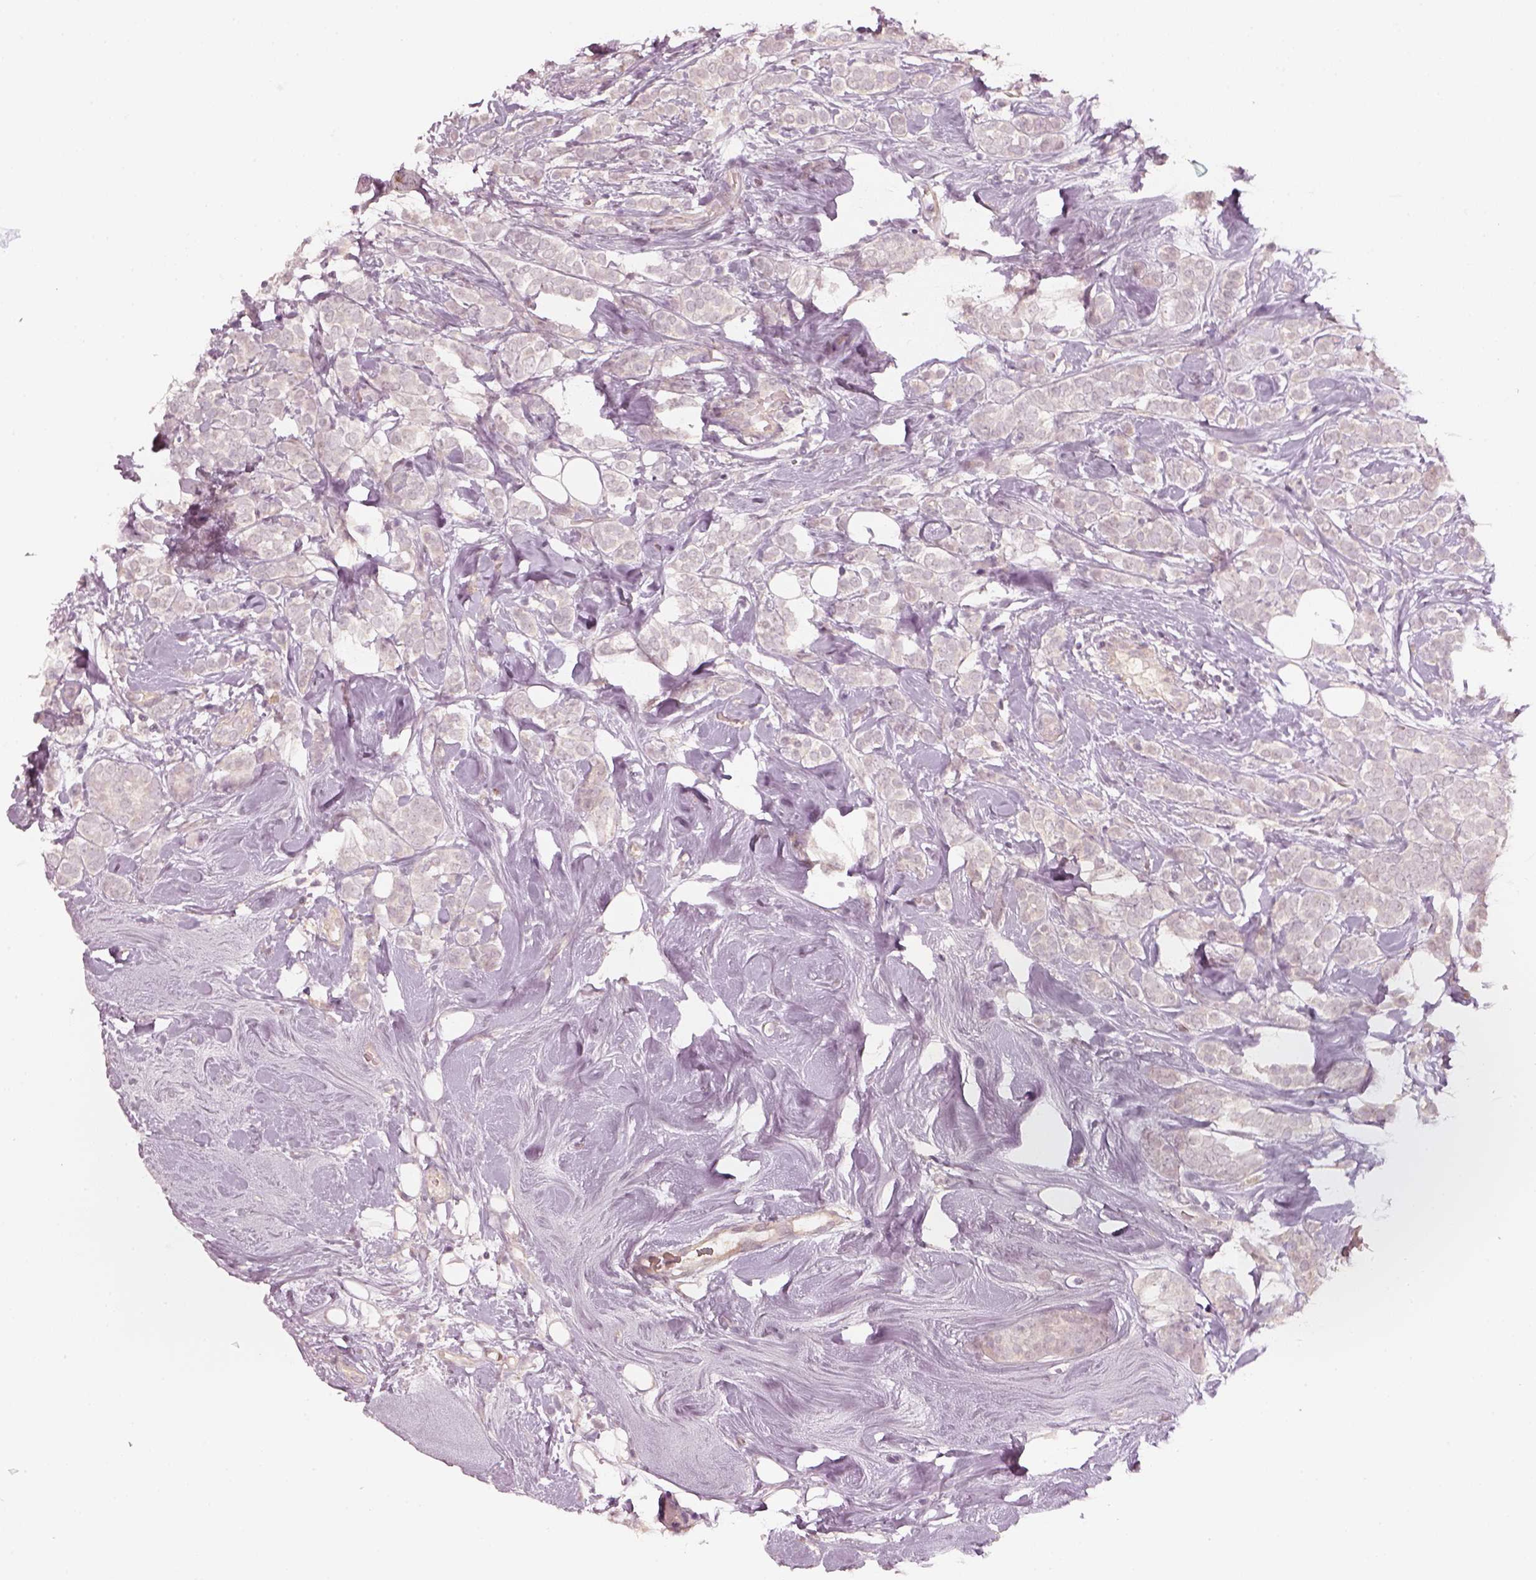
{"staining": {"intensity": "weak", "quantity": "25%-75%", "location": "cytoplasmic/membranous"}, "tissue": "breast cancer", "cell_type": "Tumor cells", "image_type": "cancer", "snomed": [{"axis": "morphology", "description": "Lobular carcinoma"}, {"axis": "topography", "description": "Breast"}], "caption": "Immunohistochemical staining of human breast cancer exhibits low levels of weak cytoplasmic/membranous staining in about 25%-75% of tumor cells.", "gene": "LAMC2", "patient": {"sex": "female", "age": 49}}